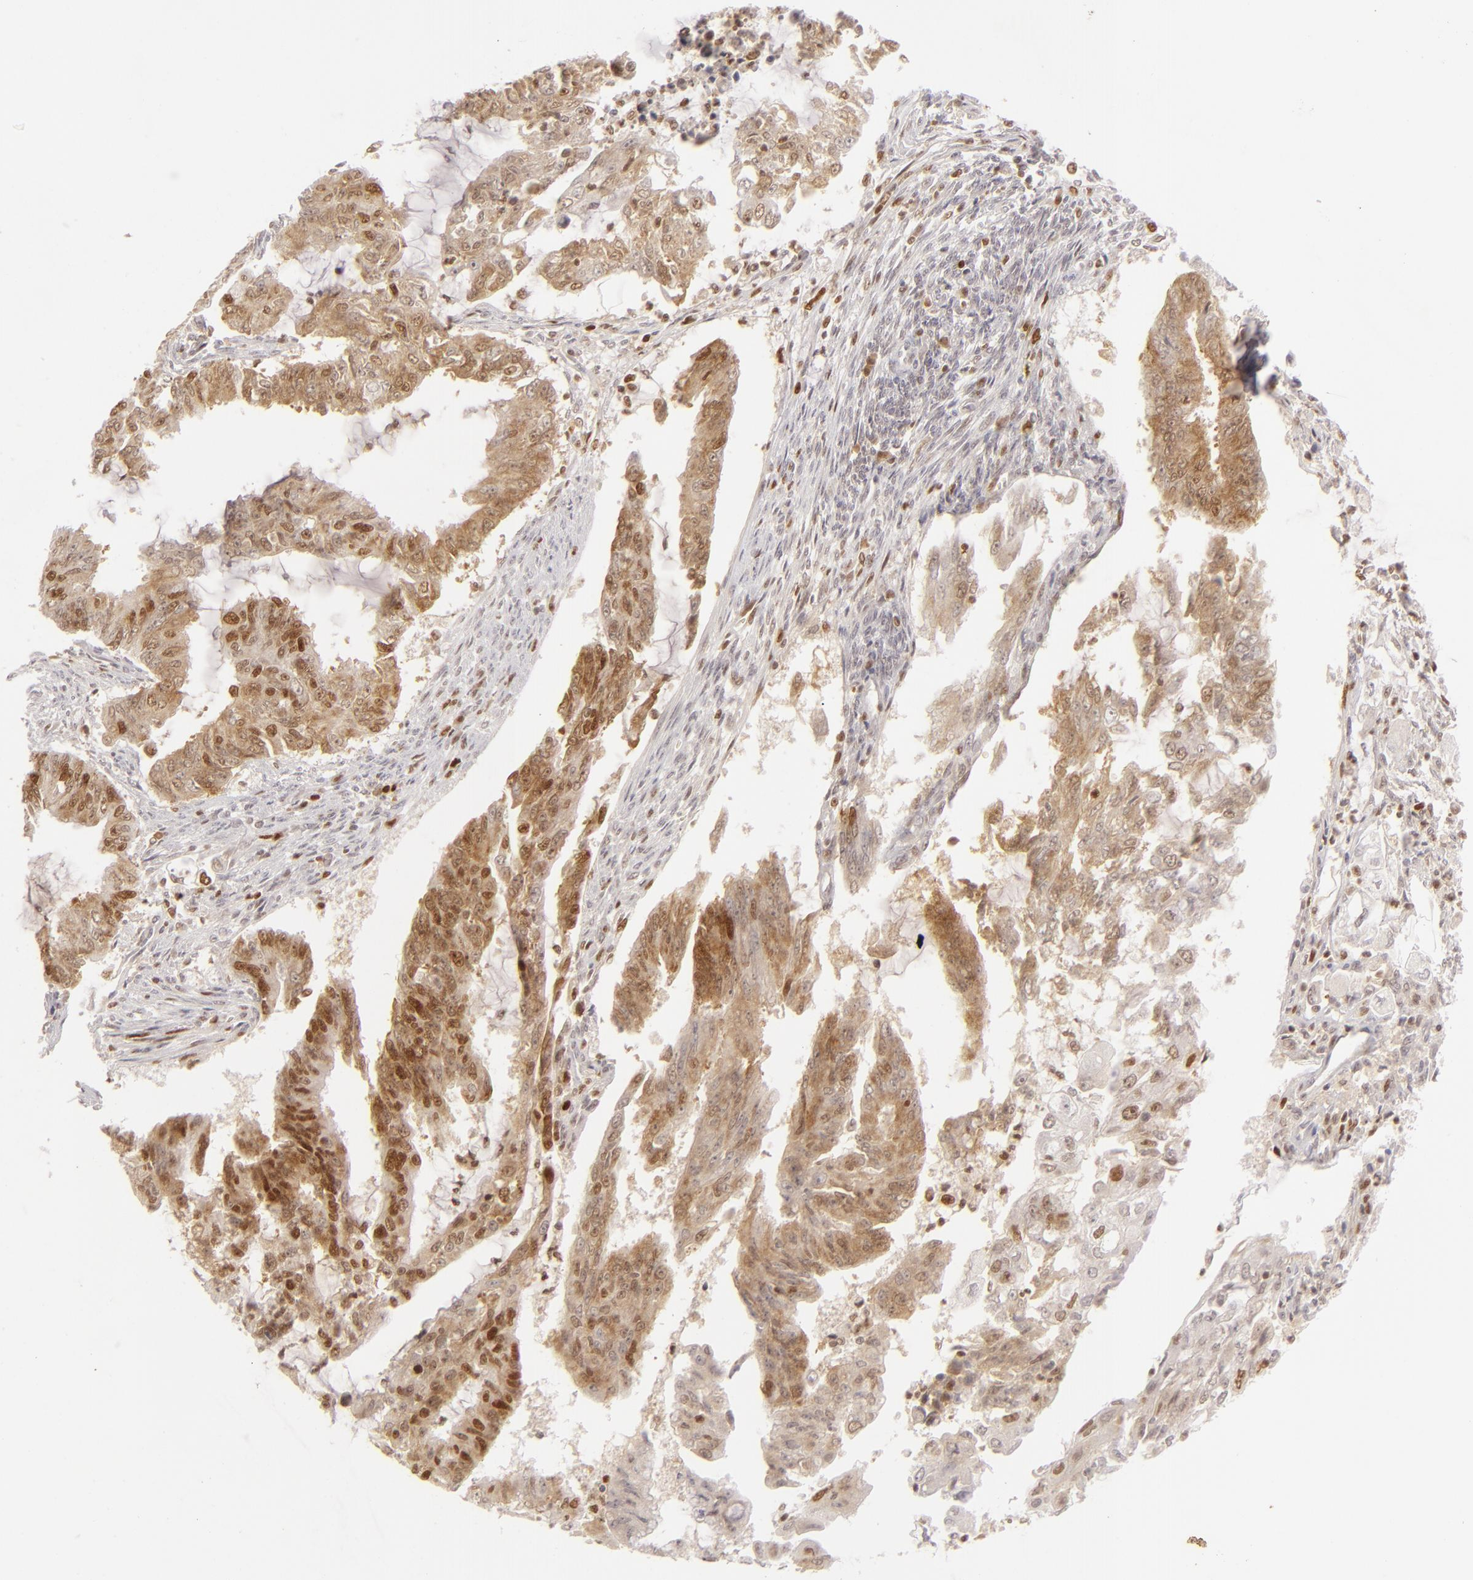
{"staining": {"intensity": "moderate", "quantity": ">75%", "location": "cytoplasmic/membranous,nuclear"}, "tissue": "endometrial cancer", "cell_type": "Tumor cells", "image_type": "cancer", "snomed": [{"axis": "morphology", "description": "Adenocarcinoma, NOS"}, {"axis": "topography", "description": "Endometrium"}], "caption": "Moderate cytoplasmic/membranous and nuclear staining is appreciated in about >75% of tumor cells in adenocarcinoma (endometrial). (Brightfield microscopy of DAB IHC at high magnification).", "gene": "FEN1", "patient": {"sex": "female", "age": 75}}